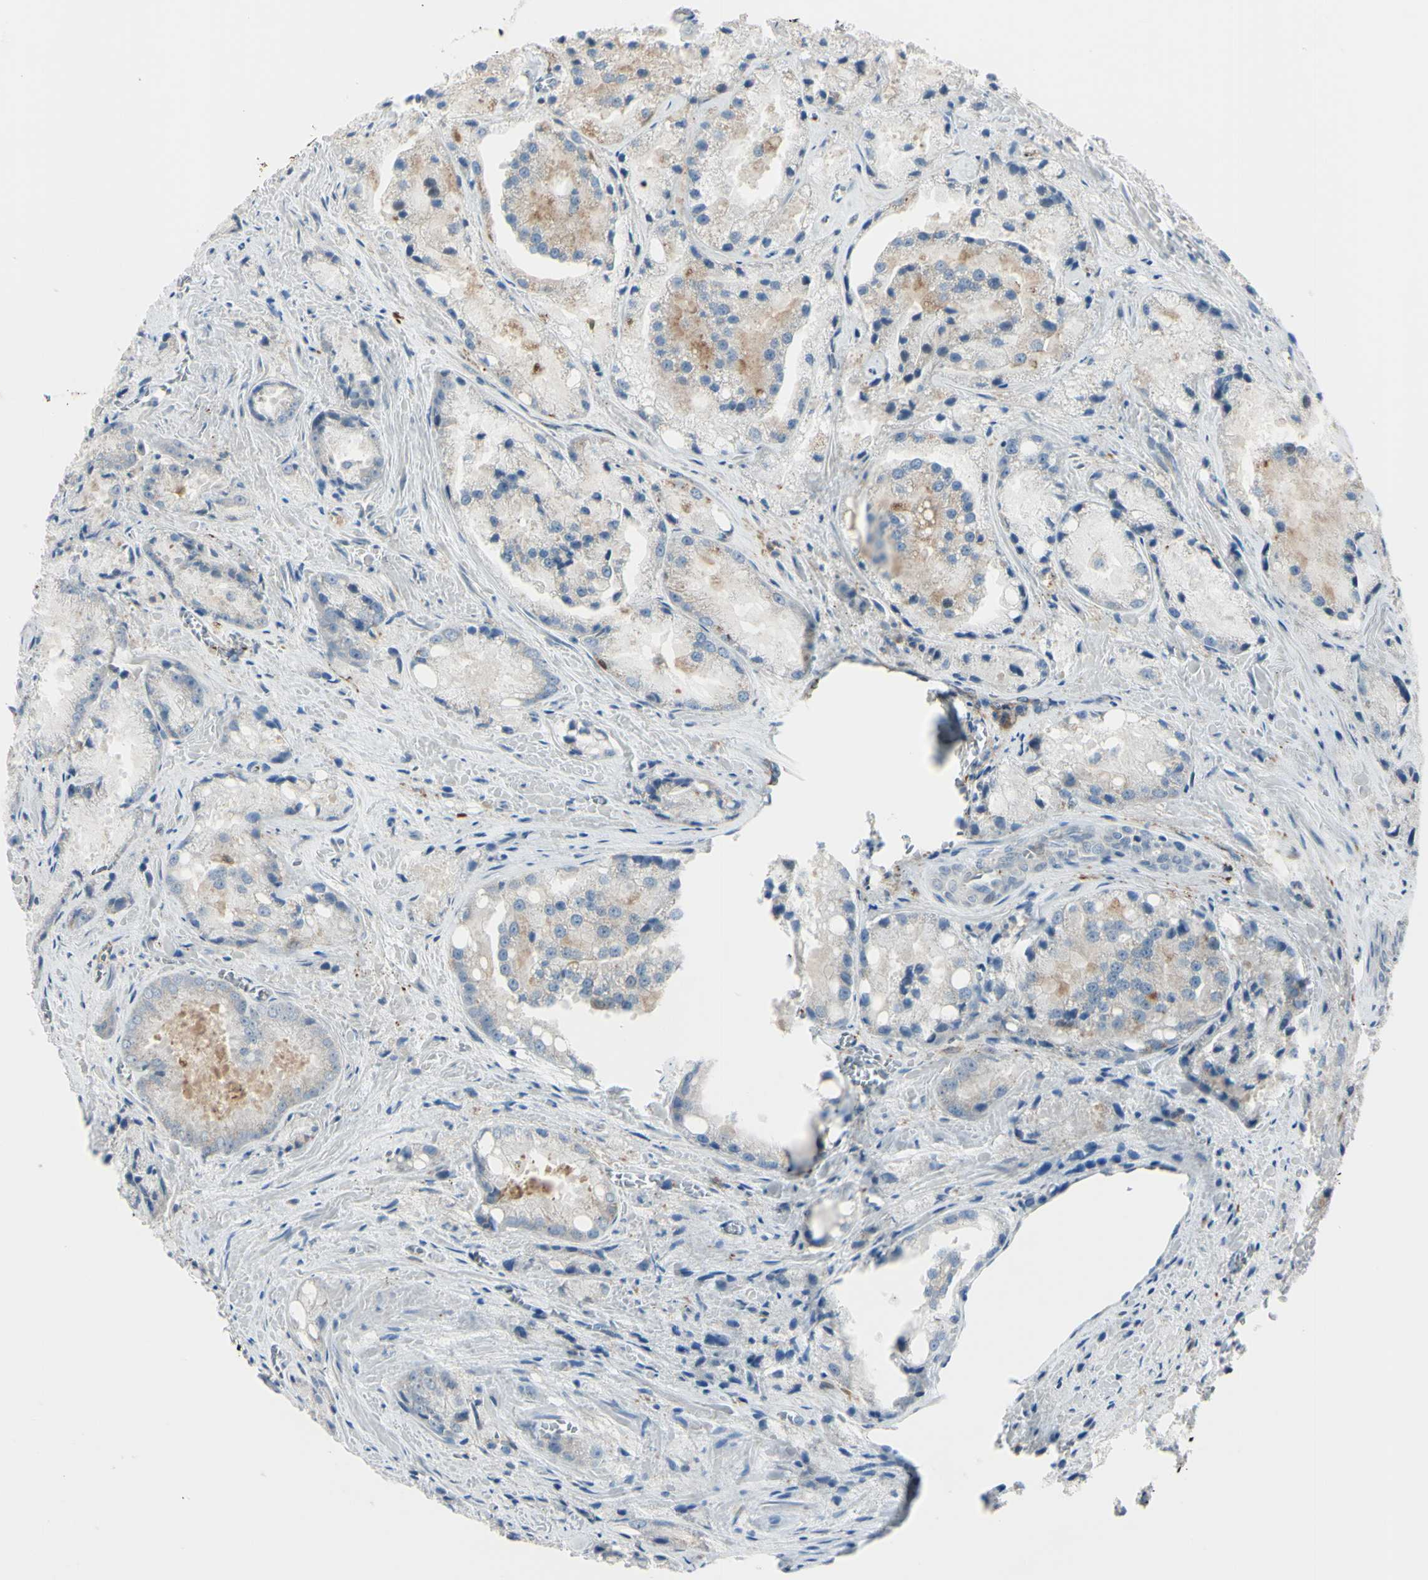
{"staining": {"intensity": "weak", "quantity": "25%-75%", "location": "cytoplasmic/membranous"}, "tissue": "prostate cancer", "cell_type": "Tumor cells", "image_type": "cancer", "snomed": [{"axis": "morphology", "description": "Adenocarcinoma, Low grade"}, {"axis": "topography", "description": "Prostate"}], "caption": "IHC photomicrograph of neoplastic tissue: human prostate cancer (low-grade adenocarcinoma) stained using immunohistochemistry shows low levels of weak protein expression localized specifically in the cytoplasmic/membranous of tumor cells, appearing as a cytoplasmic/membranous brown color.", "gene": "CYRIB", "patient": {"sex": "male", "age": 64}}